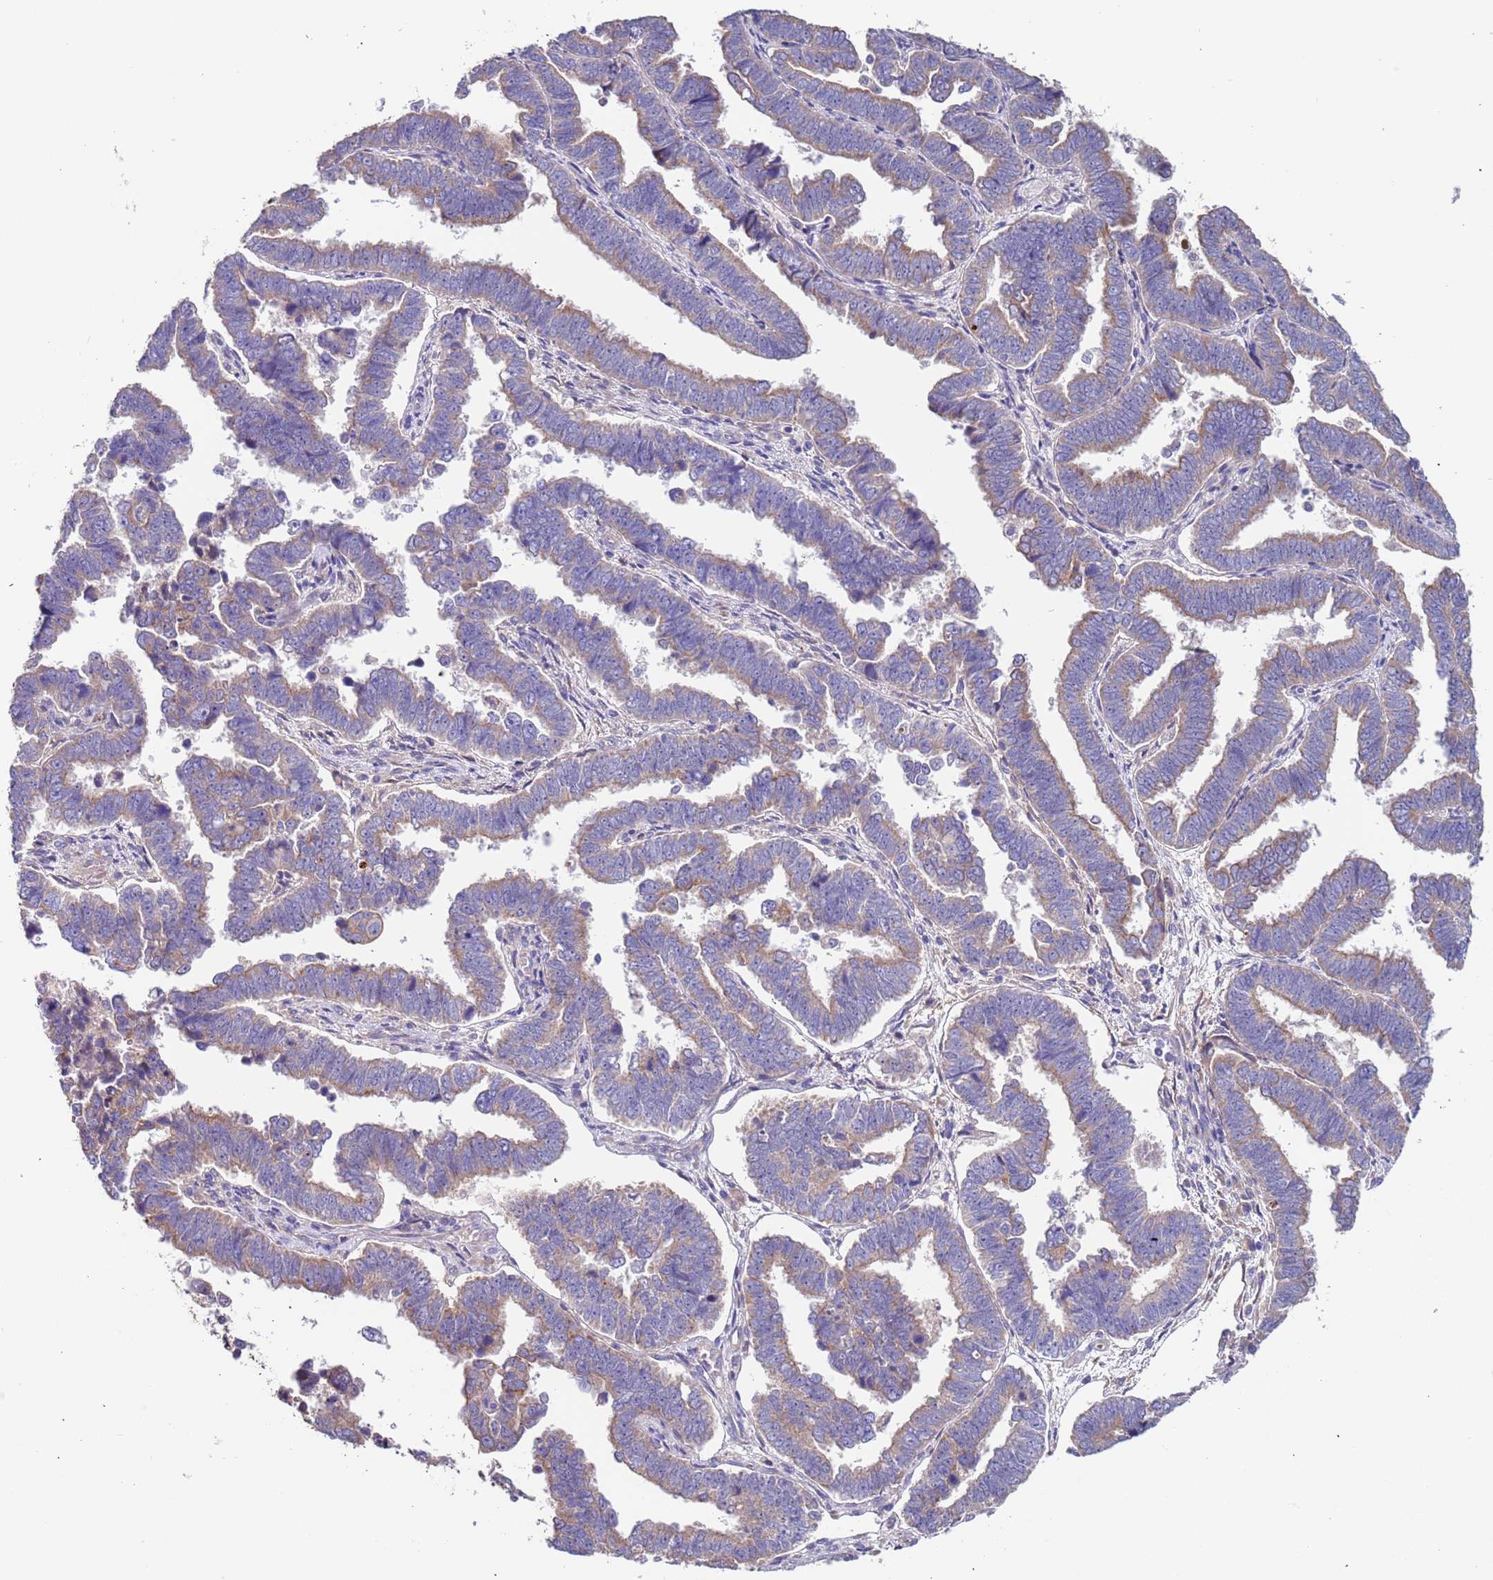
{"staining": {"intensity": "weak", "quantity": "<25%", "location": "cytoplasmic/membranous"}, "tissue": "endometrial cancer", "cell_type": "Tumor cells", "image_type": "cancer", "snomed": [{"axis": "morphology", "description": "Adenocarcinoma, NOS"}, {"axis": "topography", "description": "Endometrium"}], "caption": "This is an immunohistochemistry (IHC) image of endometrial adenocarcinoma. There is no staining in tumor cells.", "gene": "LAMB4", "patient": {"sex": "female", "age": 75}}